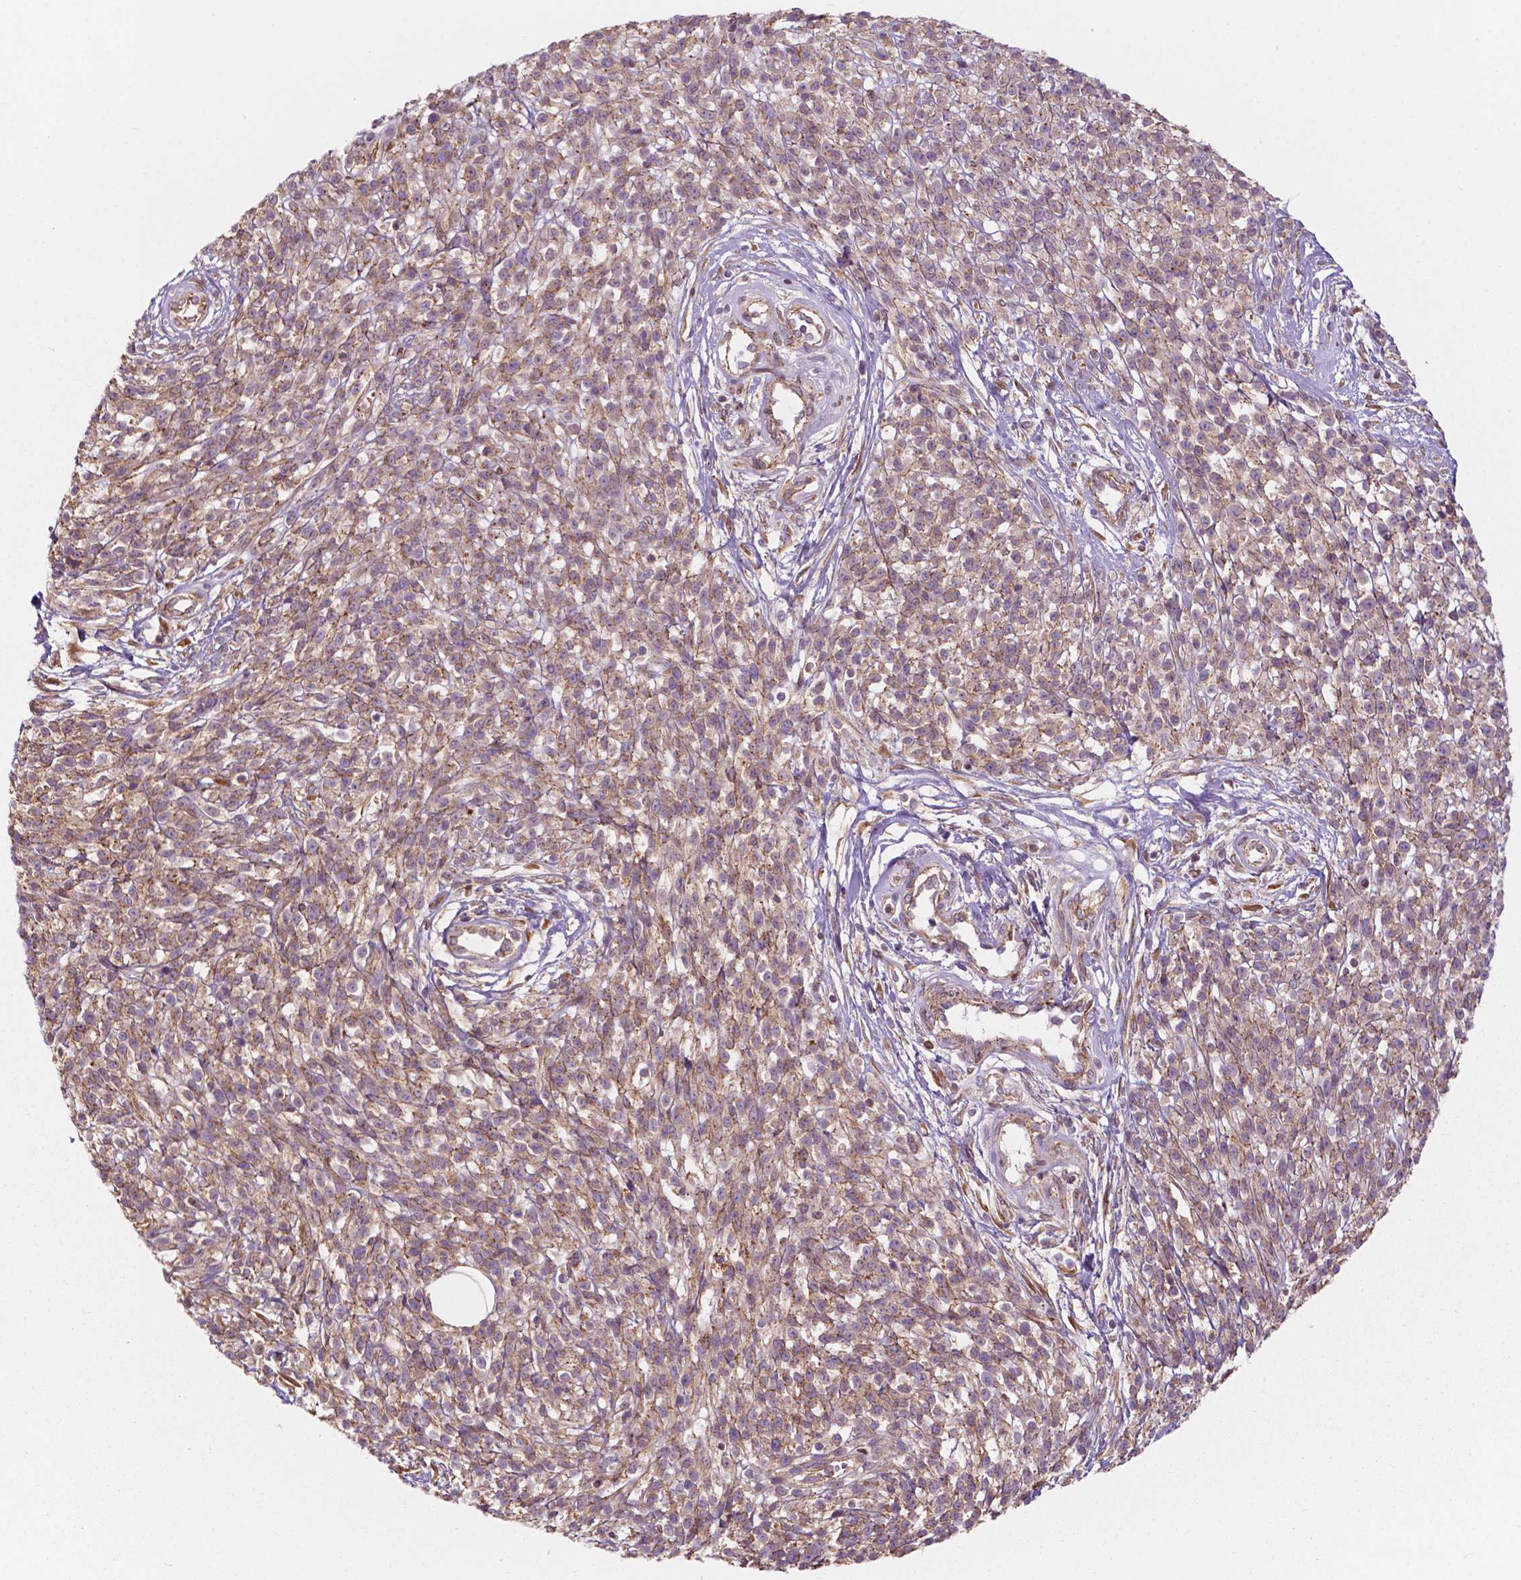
{"staining": {"intensity": "weak", "quantity": ">75%", "location": "cytoplasmic/membranous"}, "tissue": "melanoma", "cell_type": "Tumor cells", "image_type": "cancer", "snomed": [{"axis": "morphology", "description": "Malignant melanoma, NOS"}, {"axis": "topography", "description": "Skin"}, {"axis": "topography", "description": "Skin of trunk"}], "caption": "About >75% of tumor cells in human malignant melanoma demonstrate weak cytoplasmic/membranous protein positivity as visualized by brown immunohistochemical staining.", "gene": "SURF4", "patient": {"sex": "male", "age": 74}}